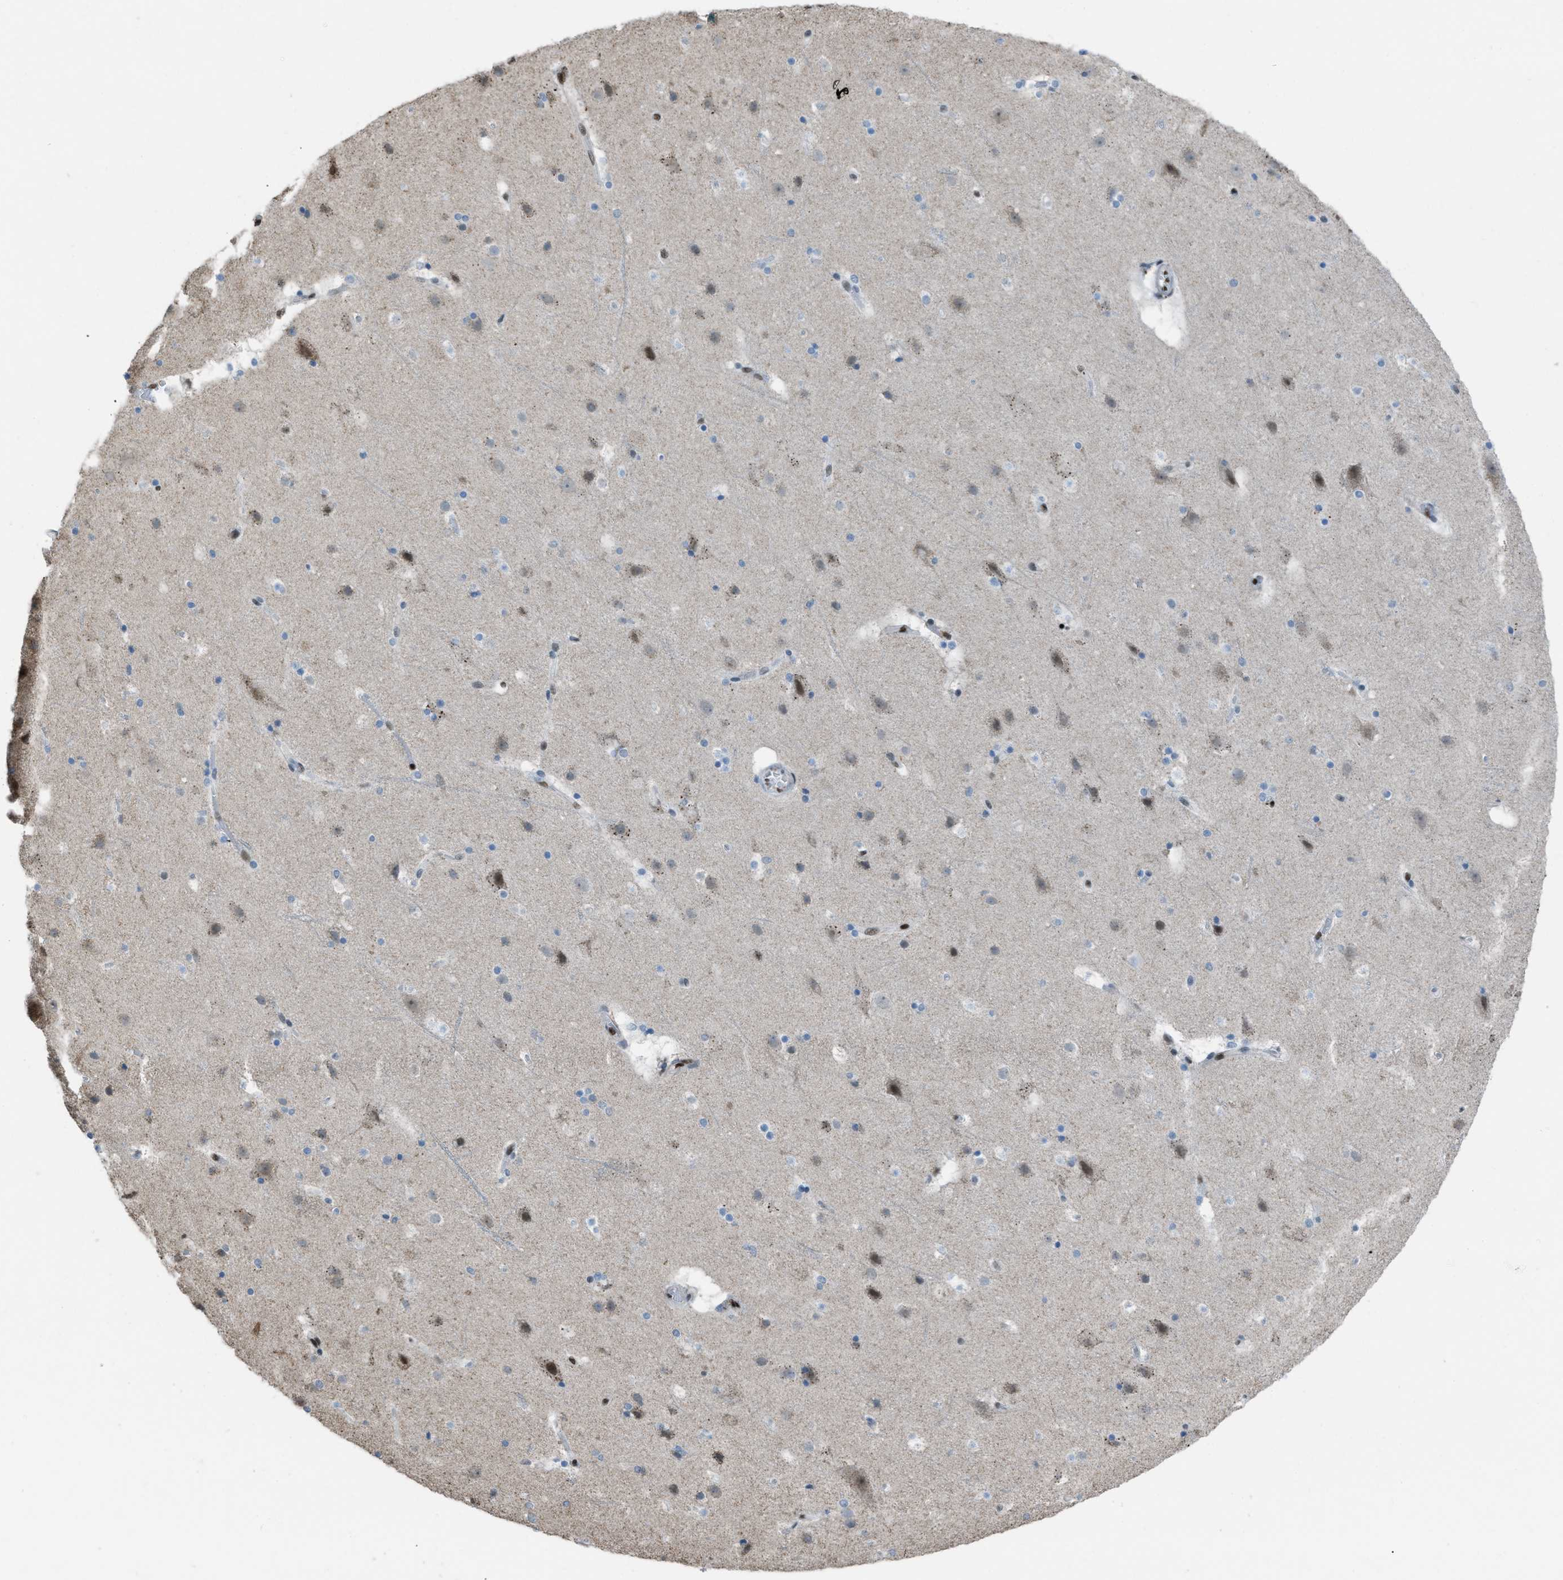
{"staining": {"intensity": "moderate", "quantity": ">75%", "location": "nuclear"}, "tissue": "cerebral cortex", "cell_type": "Endothelial cells", "image_type": "normal", "snomed": [{"axis": "morphology", "description": "Normal tissue, NOS"}, {"axis": "topography", "description": "Cerebral cortex"}], "caption": "Protein staining by immunohistochemistry (IHC) demonstrates moderate nuclear expression in about >75% of endothelial cells in normal cerebral cortex.", "gene": "SLFN5", "patient": {"sex": "male", "age": 45}}